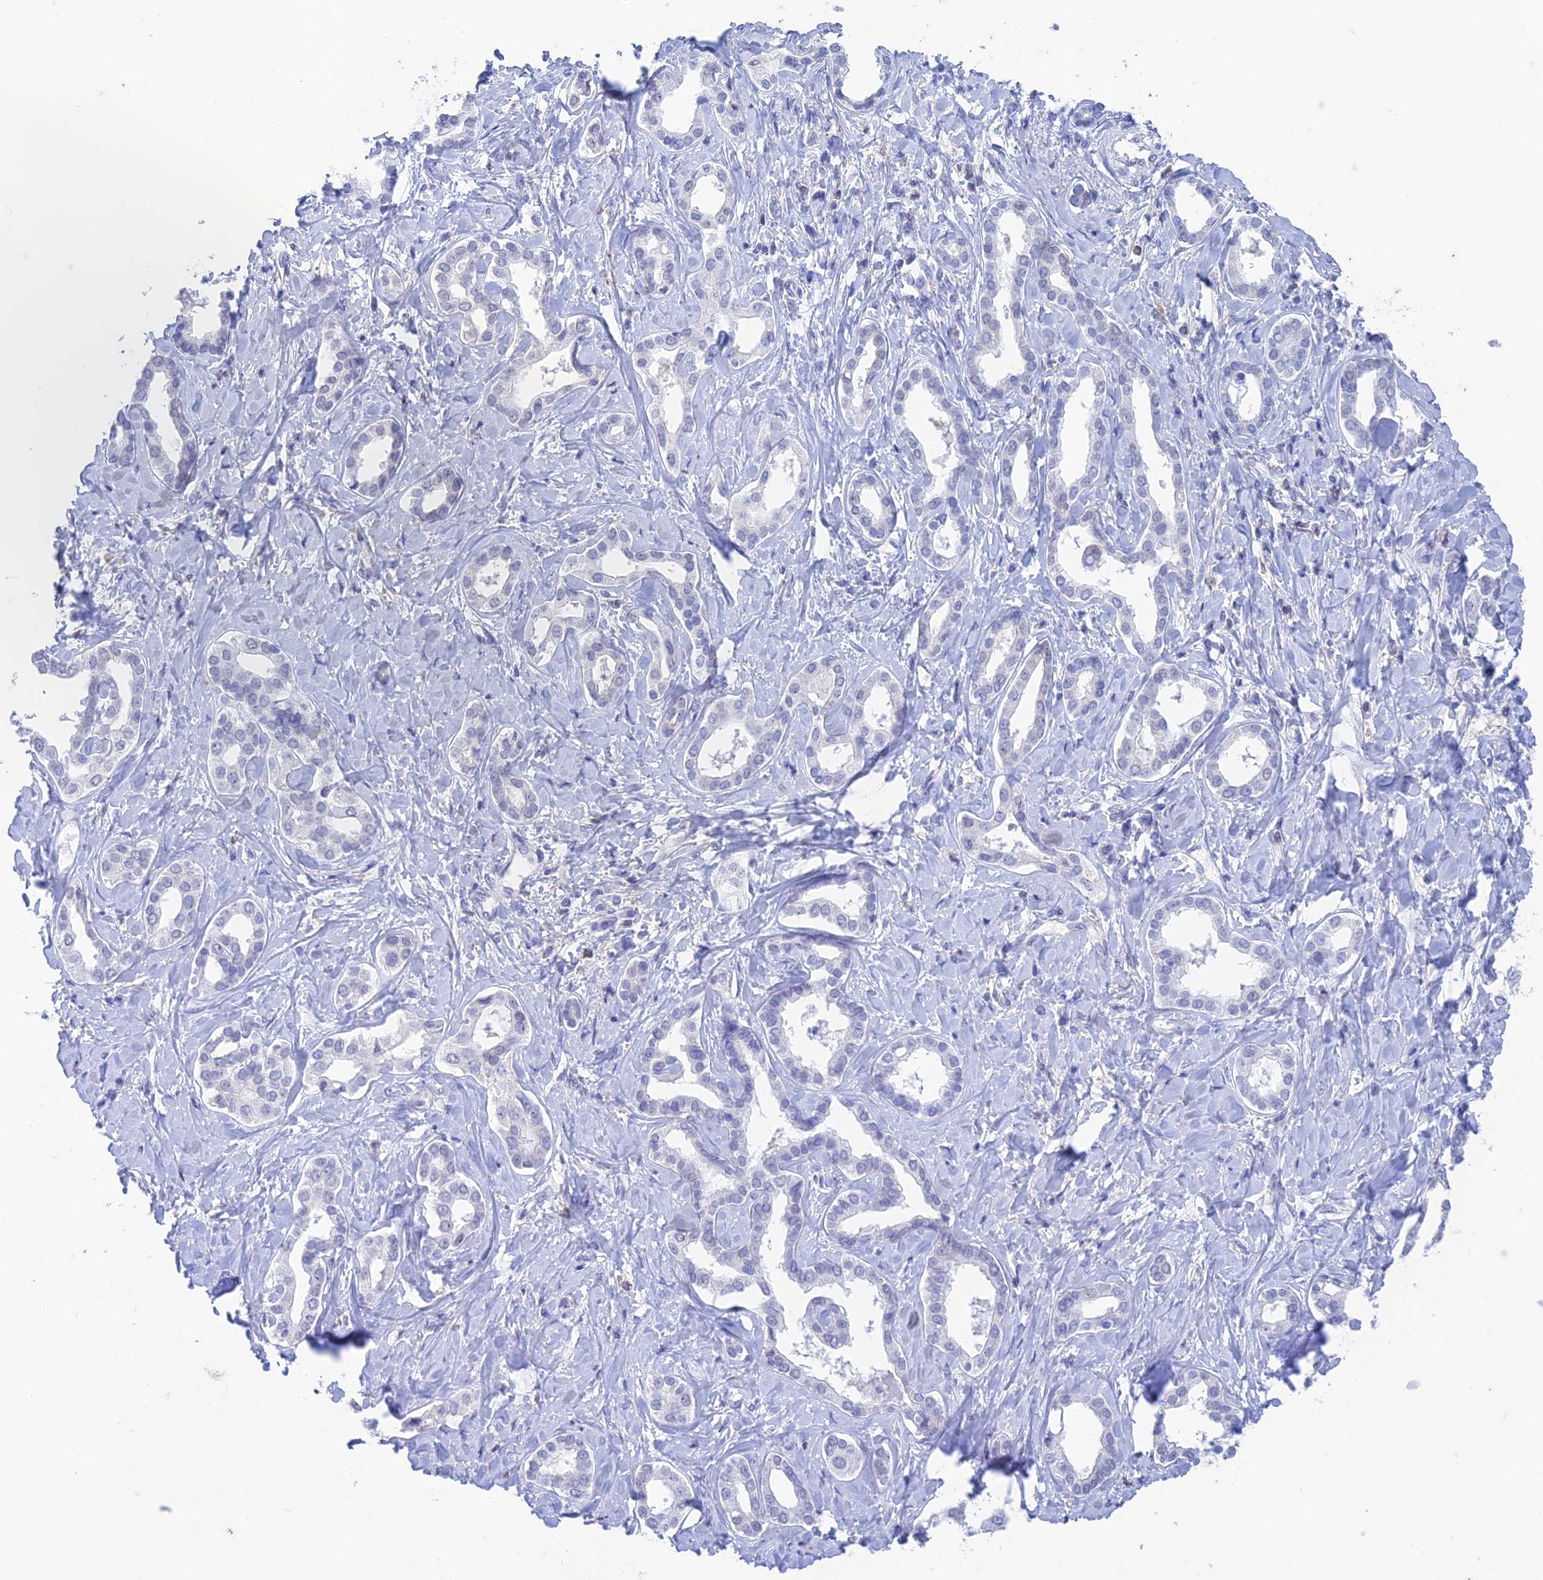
{"staining": {"intensity": "negative", "quantity": "none", "location": "none"}, "tissue": "liver cancer", "cell_type": "Tumor cells", "image_type": "cancer", "snomed": [{"axis": "morphology", "description": "Cholangiocarcinoma"}, {"axis": "topography", "description": "Liver"}], "caption": "Immunohistochemistry (IHC) micrograph of neoplastic tissue: human liver cancer (cholangiocarcinoma) stained with DAB demonstrates no significant protein staining in tumor cells. The staining was performed using DAB to visualize the protein expression in brown, while the nuclei were stained in blue with hematoxylin (Magnification: 20x).", "gene": "FGF7", "patient": {"sex": "female", "age": 77}}